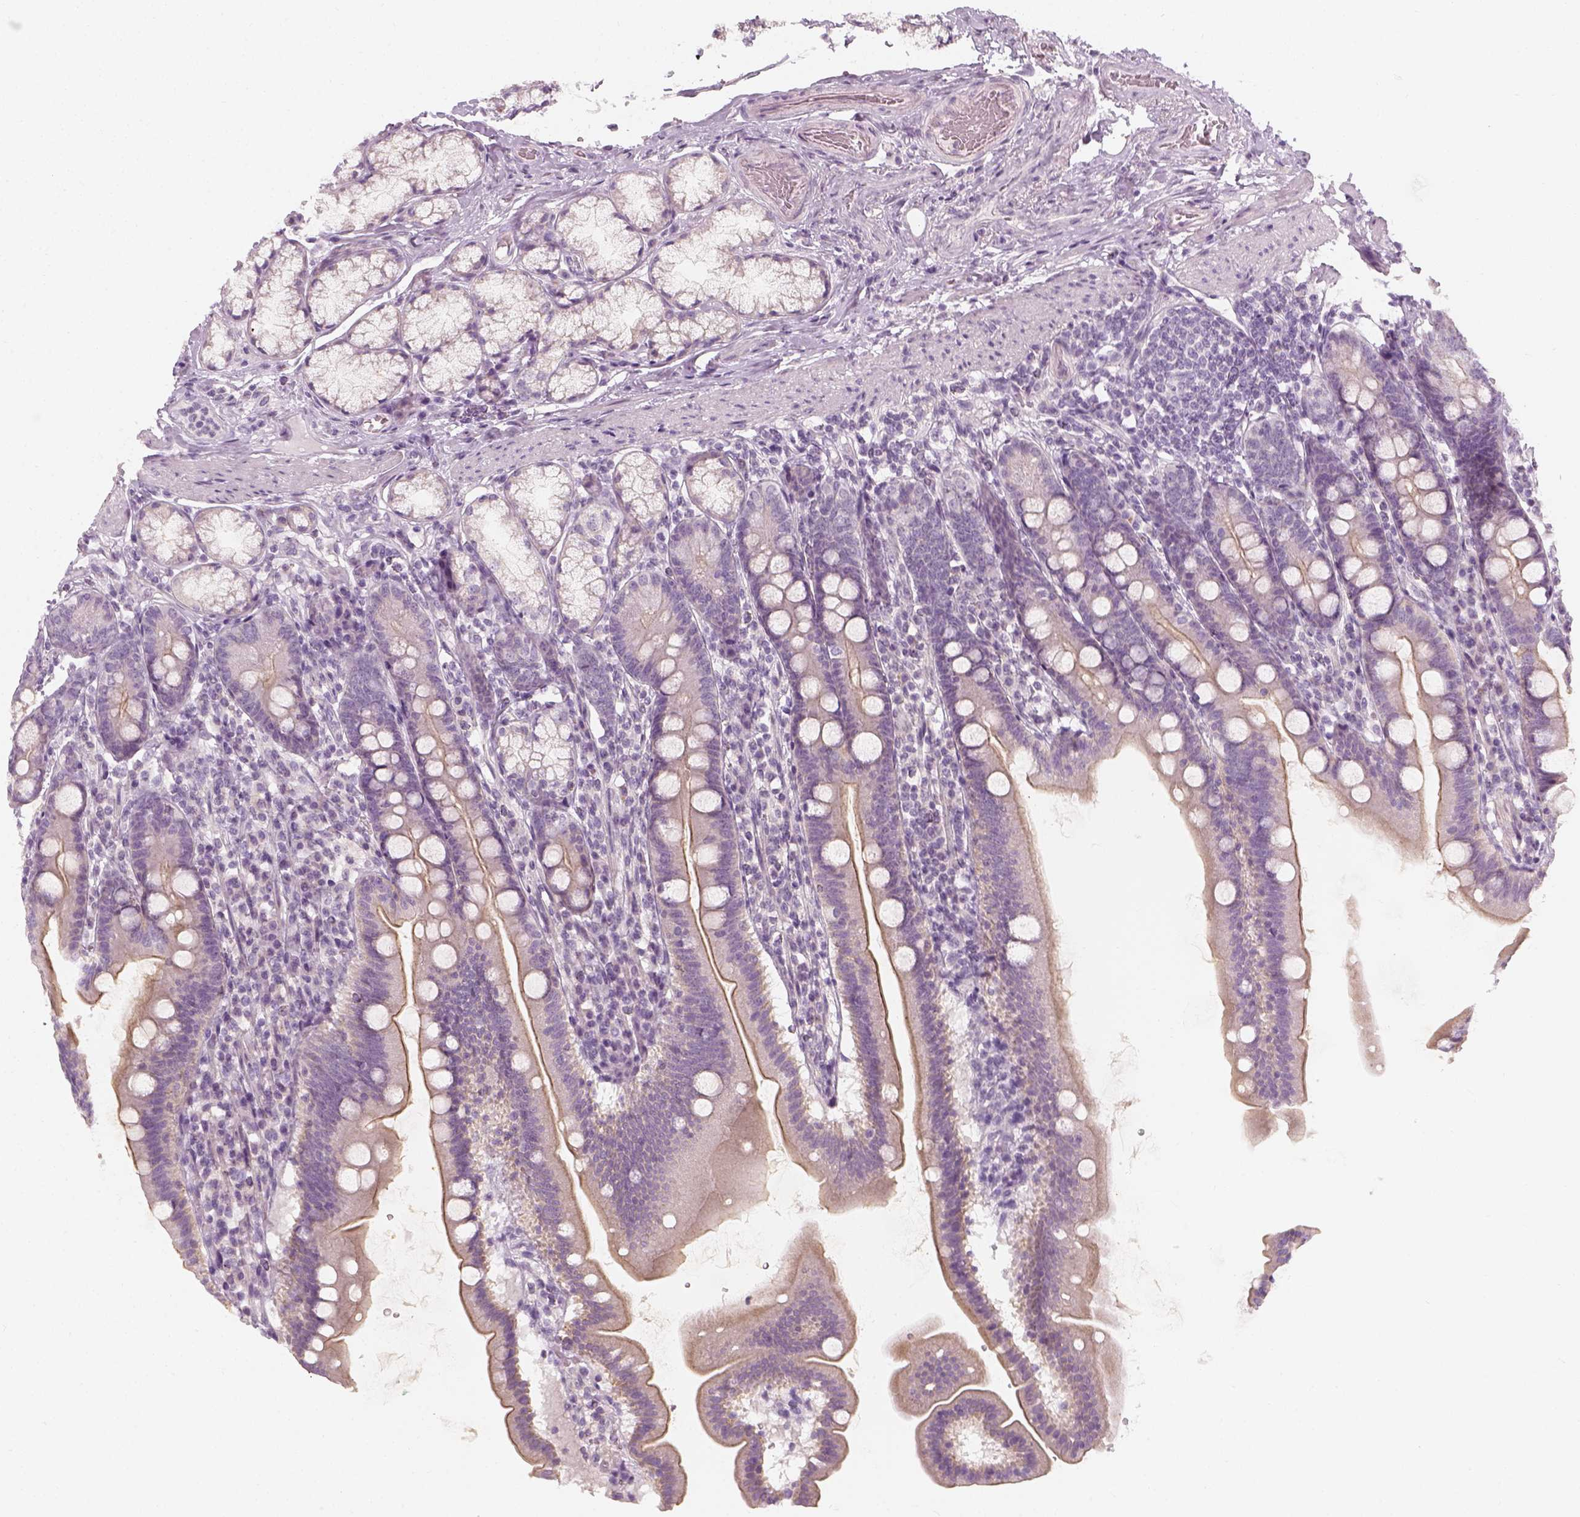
{"staining": {"intensity": "weak", "quantity": "<25%", "location": "cytoplasmic/membranous"}, "tissue": "duodenum", "cell_type": "Glandular cells", "image_type": "normal", "snomed": [{"axis": "morphology", "description": "Normal tissue, NOS"}, {"axis": "topography", "description": "Duodenum"}], "caption": "The histopathology image shows no staining of glandular cells in normal duodenum. (Brightfield microscopy of DAB IHC at high magnification).", "gene": "PRAME", "patient": {"sex": "female", "age": 67}}